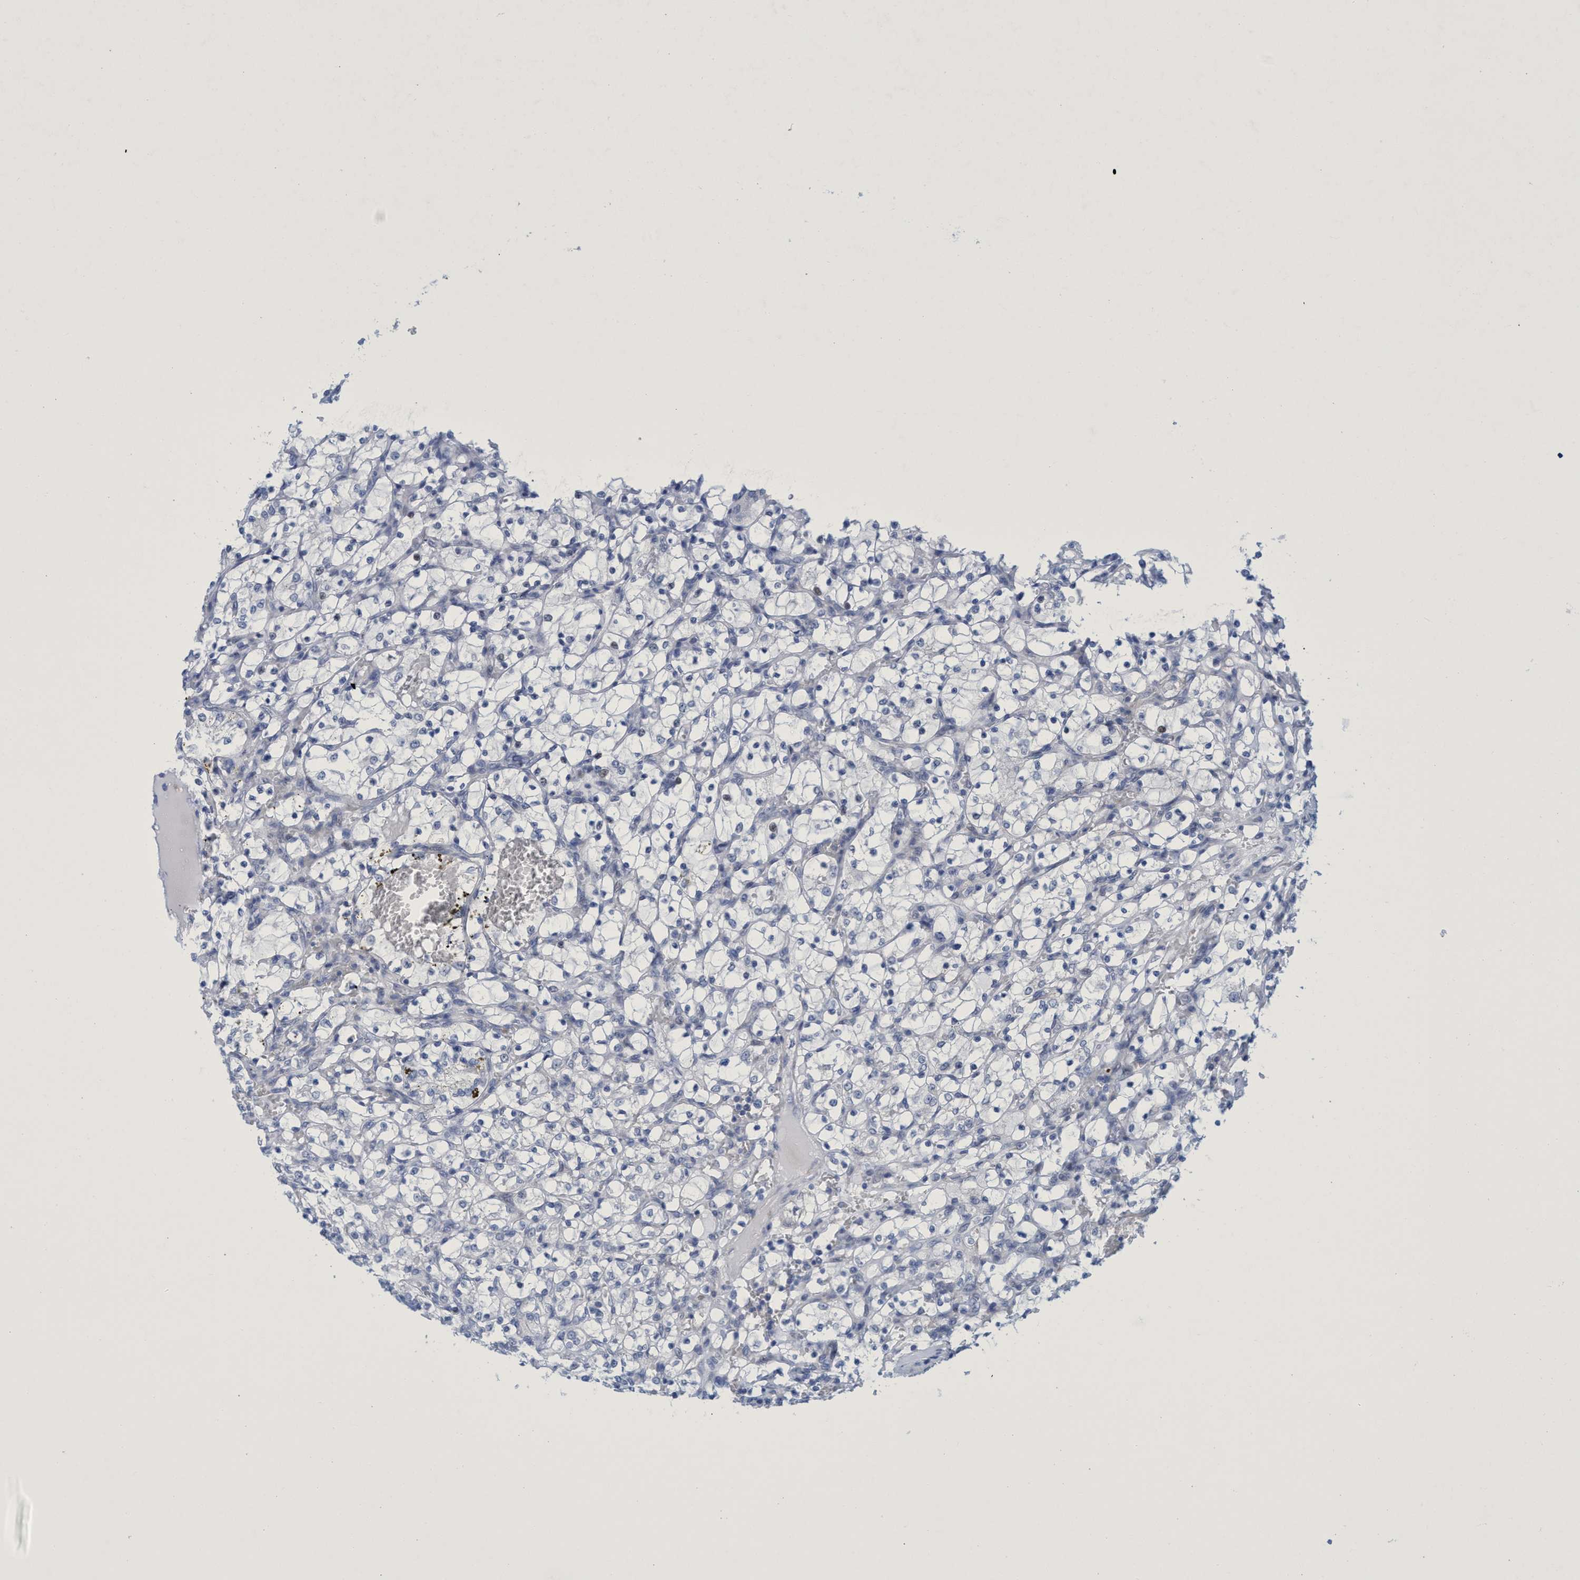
{"staining": {"intensity": "negative", "quantity": "none", "location": "none"}, "tissue": "renal cancer", "cell_type": "Tumor cells", "image_type": "cancer", "snomed": [{"axis": "morphology", "description": "Adenocarcinoma, NOS"}, {"axis": "topography", "description": "Kidney"}], "caption": "Immunohistochemistry of adenocarcinoma (renal) exhibits no staining in tumor cells. Nuclei are stained in blue.", "gene": "R3HCC1", "patient": {"sex": "female", "age": 69}}